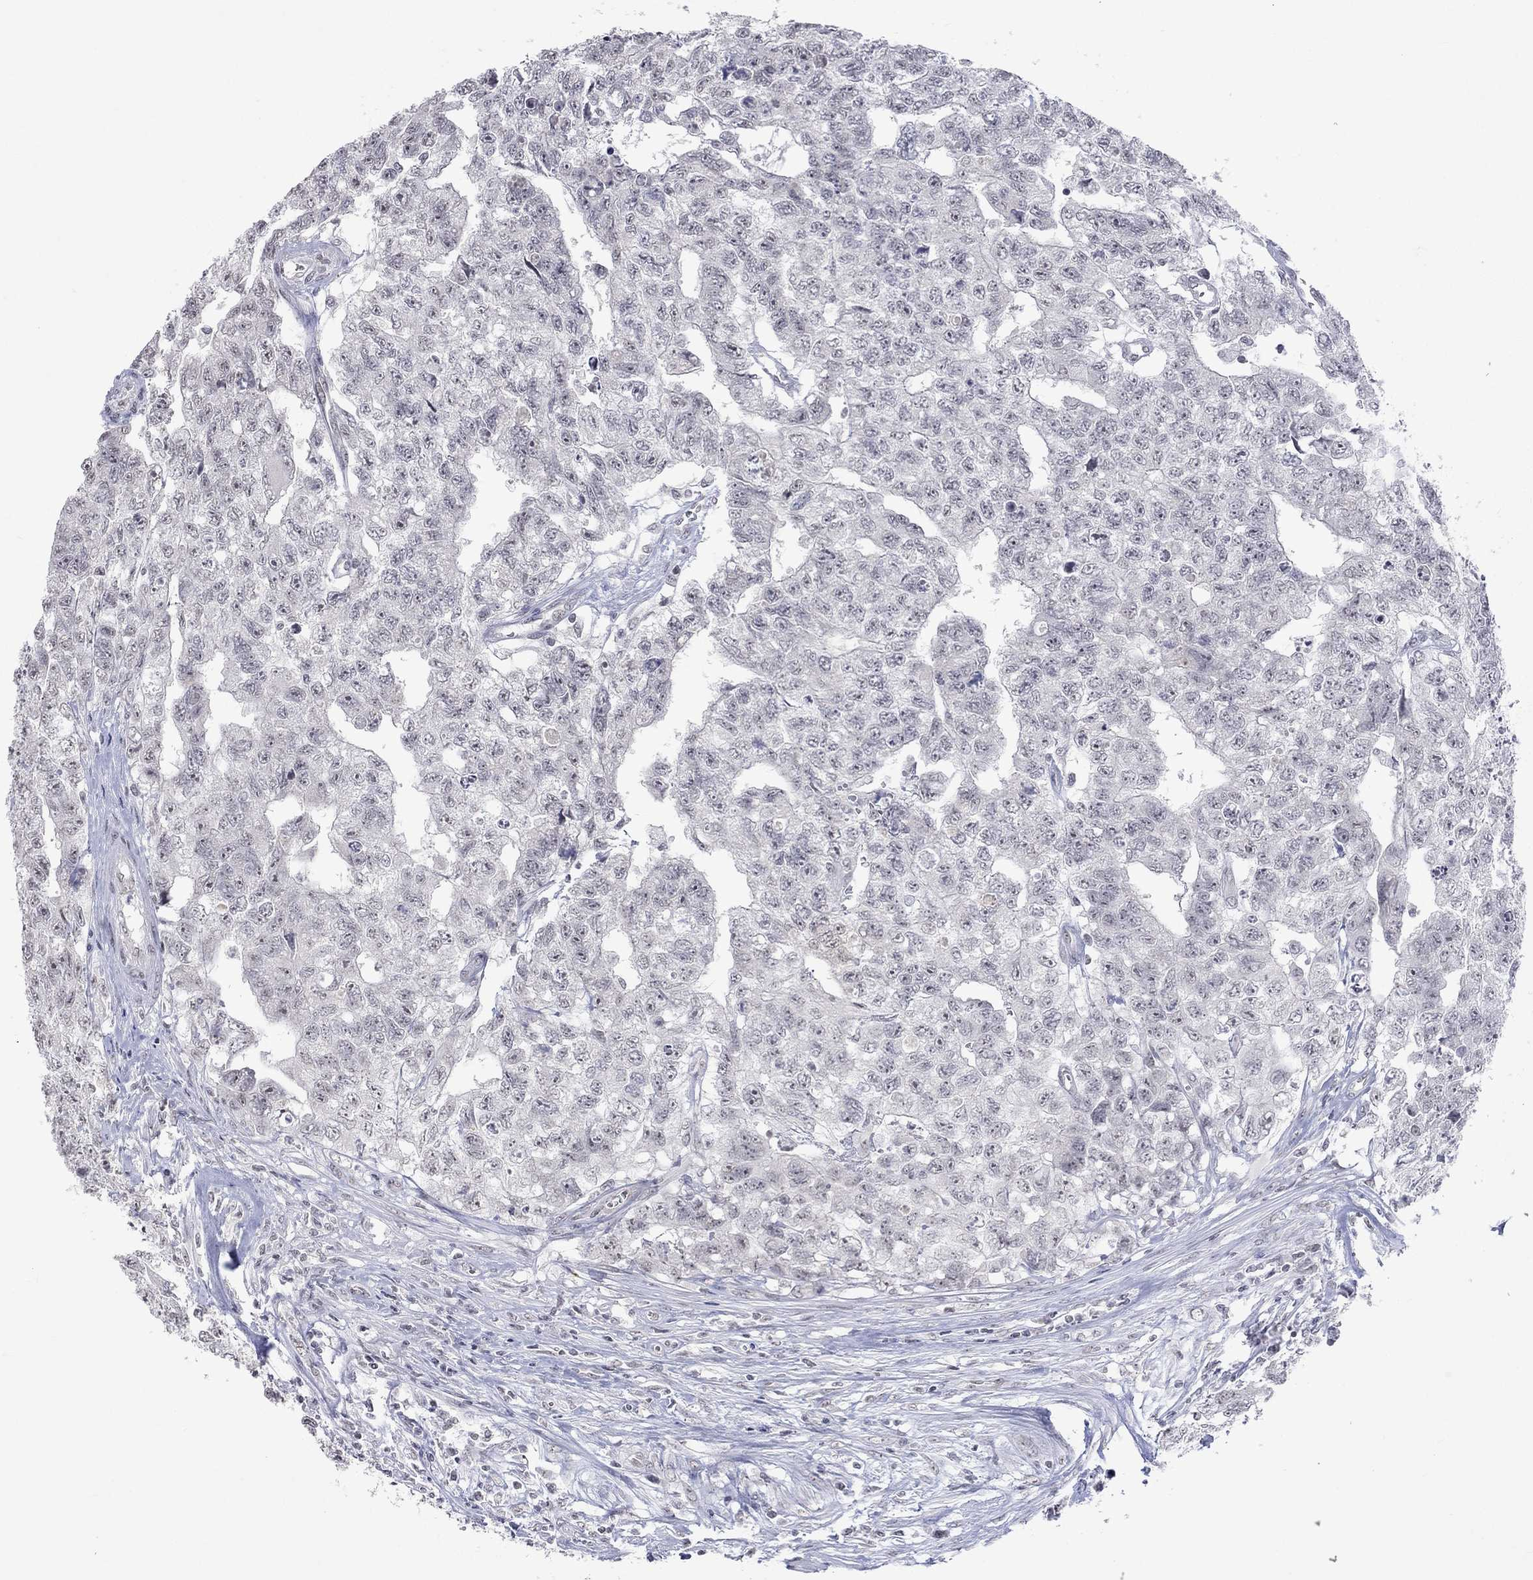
{"staining": {"intensity": "negative", "quantity": "none", "location": "none"}, "tissue": "testis cancer", "cell_type": "Tumor cells", "image_type": "cancer", "snomed": [{"axis": "morphology", "description": "Carcinoma, Embryonal, NOS"}, {"axis": "topography", "description": "Testis"}], "caption": "Immunohistochemical staining of human testis cancer shows no significant expression in tumor cells. (DAB (3,3'-diaminobenzidine) immunohistochemistry (IHC) visualized using brightfield microscopy, high magnification).", "gene": "TMEM143", "patient": {"sex": "male", "age": 24}}